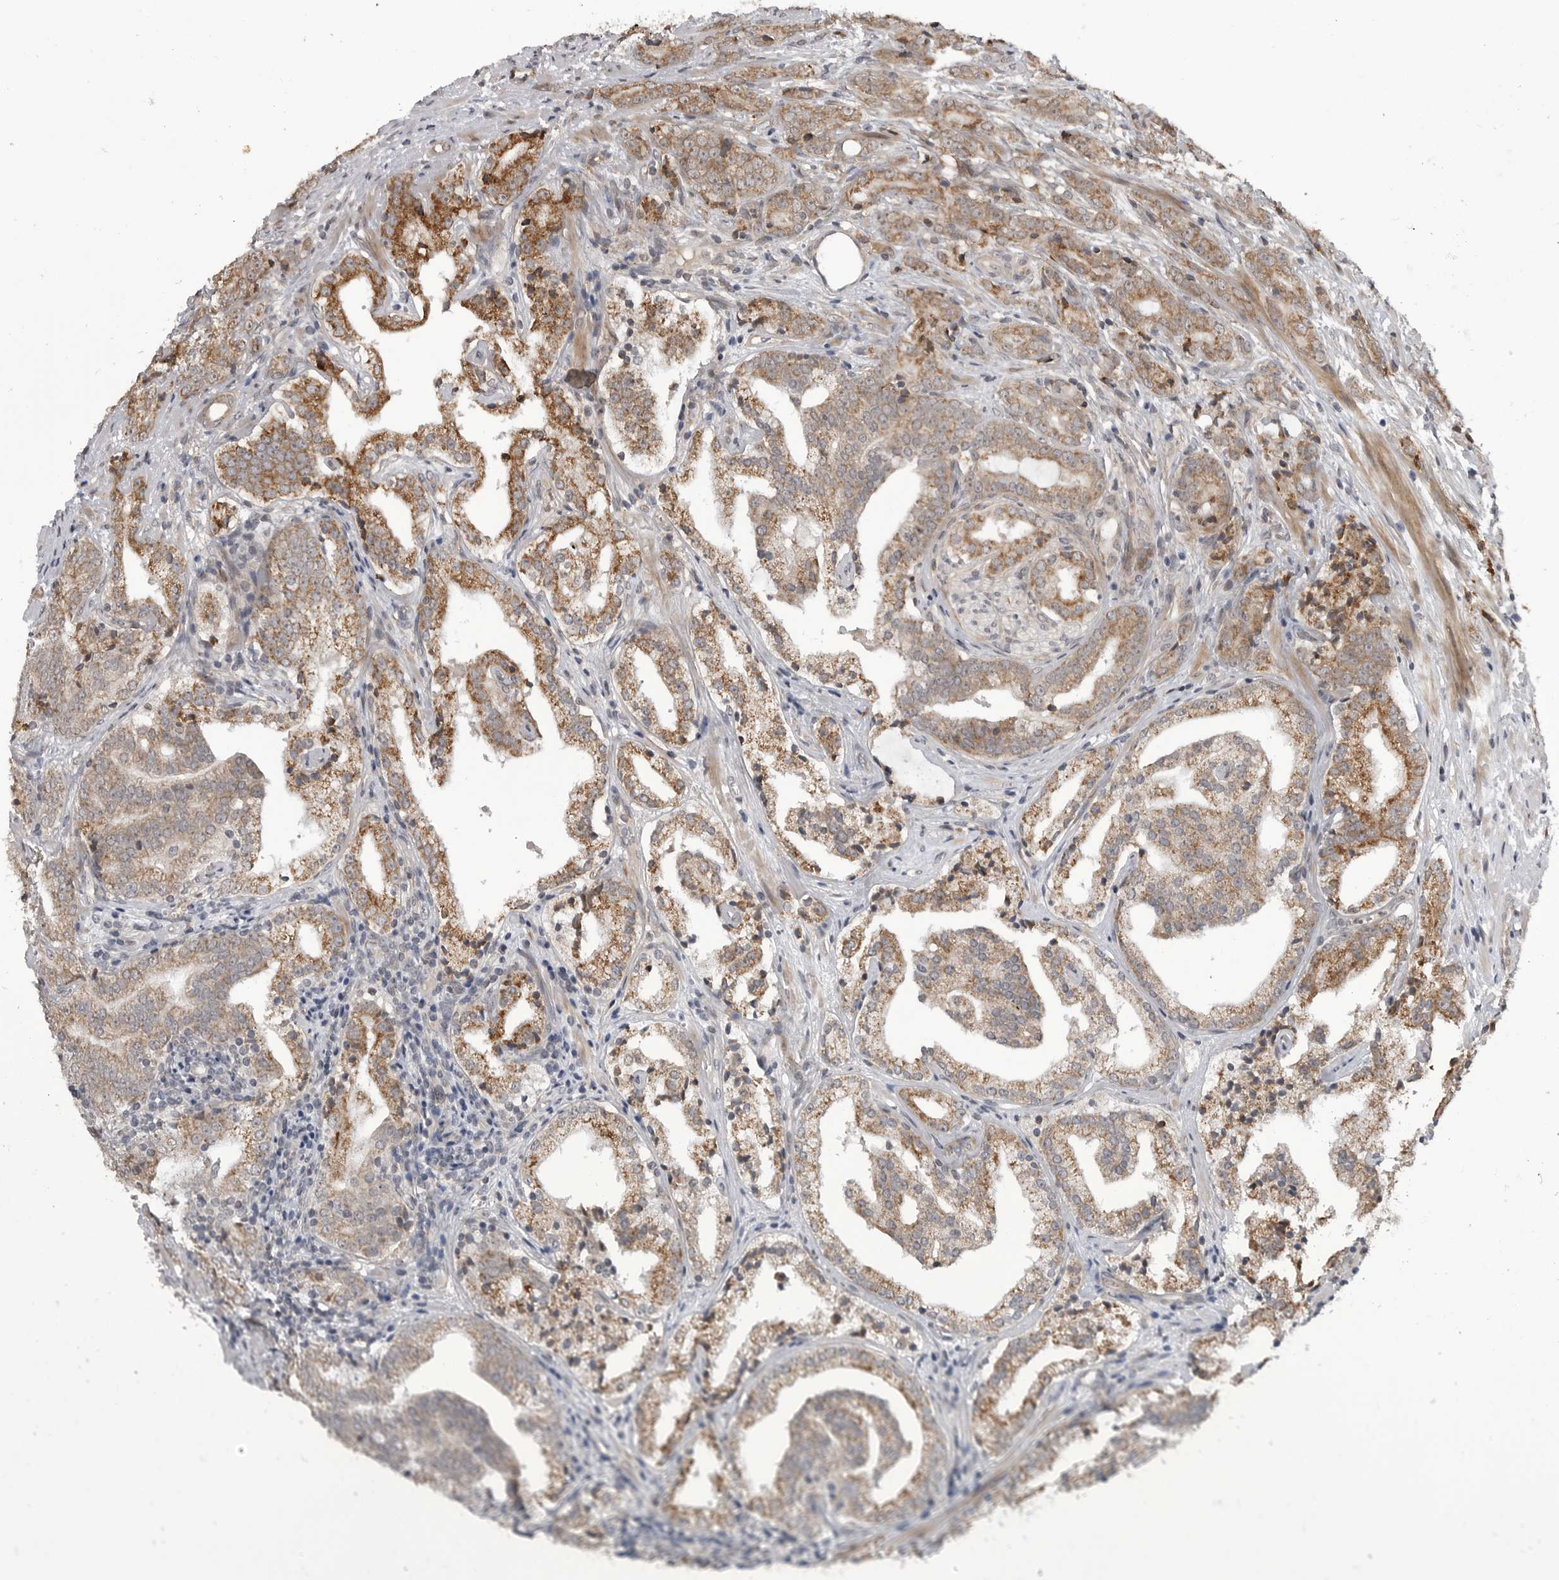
{"staining": {"intensity": "moderate", "quantity": ">75%", "location": "cytoplasmic/membranous"}, "tissue": "prostate cancer", "cell_type": "Tumor cells", "image_type": "cancer", "snomed": [{"axis": "morphology", "description": "Adenocarcinoma, High grade"}, {"axis": "topography", "description": "Prostate"}], "caption": "Human prostate adenocarcinoma (high-grade) stained with a protein marker shows moderate staining in tumor cells.", "gene": "FAAP100", "patient": {"sex": "male", "age": 57}}